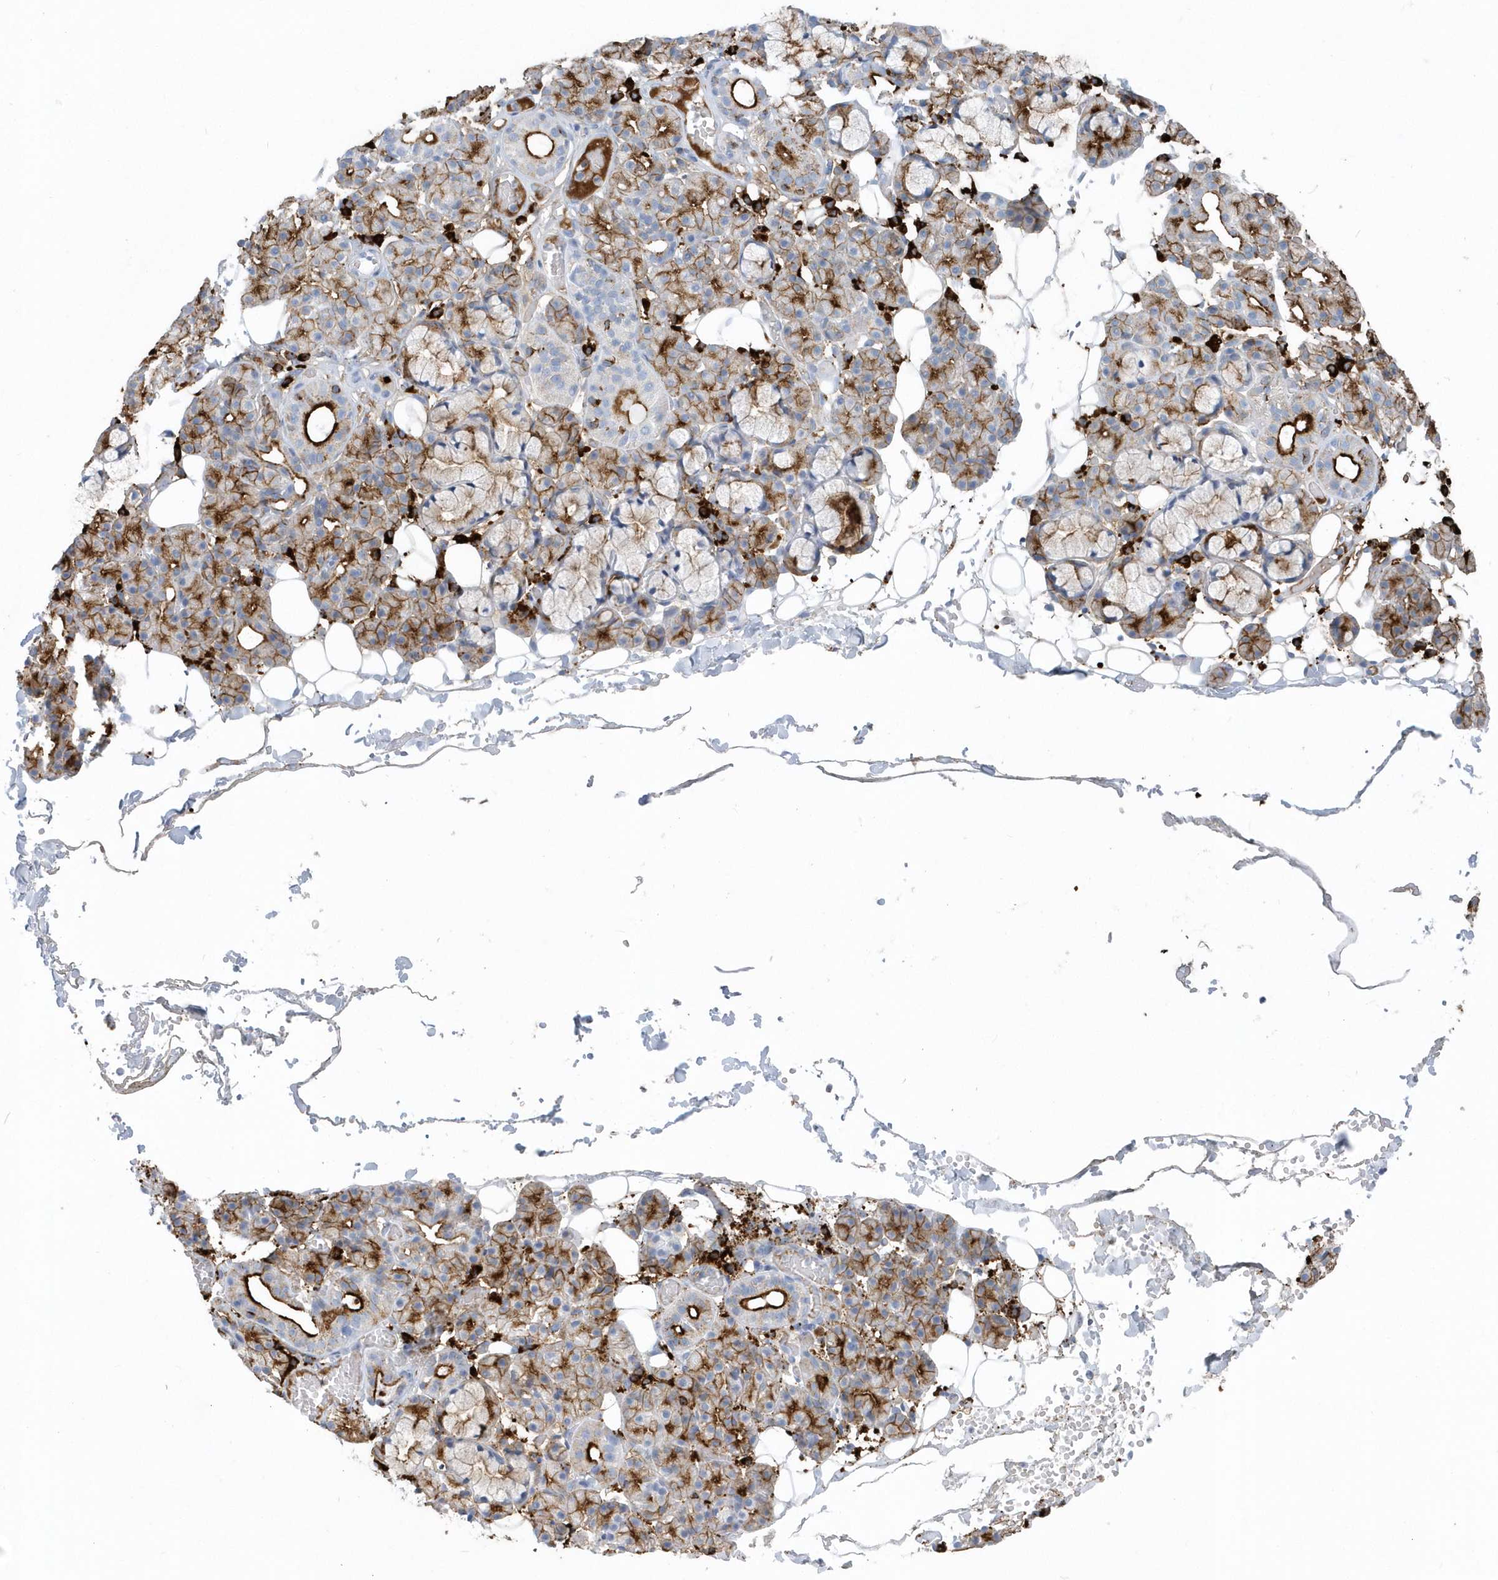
{"staining": {"intensity": "strong", "quantity": "<25%", "location": "cytoplasmic/membranous"}, "tissue": "salivary gland", "cell_type": "Glandular cells", "image_type": "normal", "snomed": [{"axis": "morphology", "description": "Normal tissue, NOS"}, {"axis": "topography", "description": "Salivary gland"}], "caption": "Glandular cells exhibit strong cytoplasmic/membranous staining in about <25% of cells in benign salivary gland. (DAB = brown stain, brightfield microscopy at high magnification).", "gene": "JCHAIN", "patient": {"sex": "male", "age": 63}}